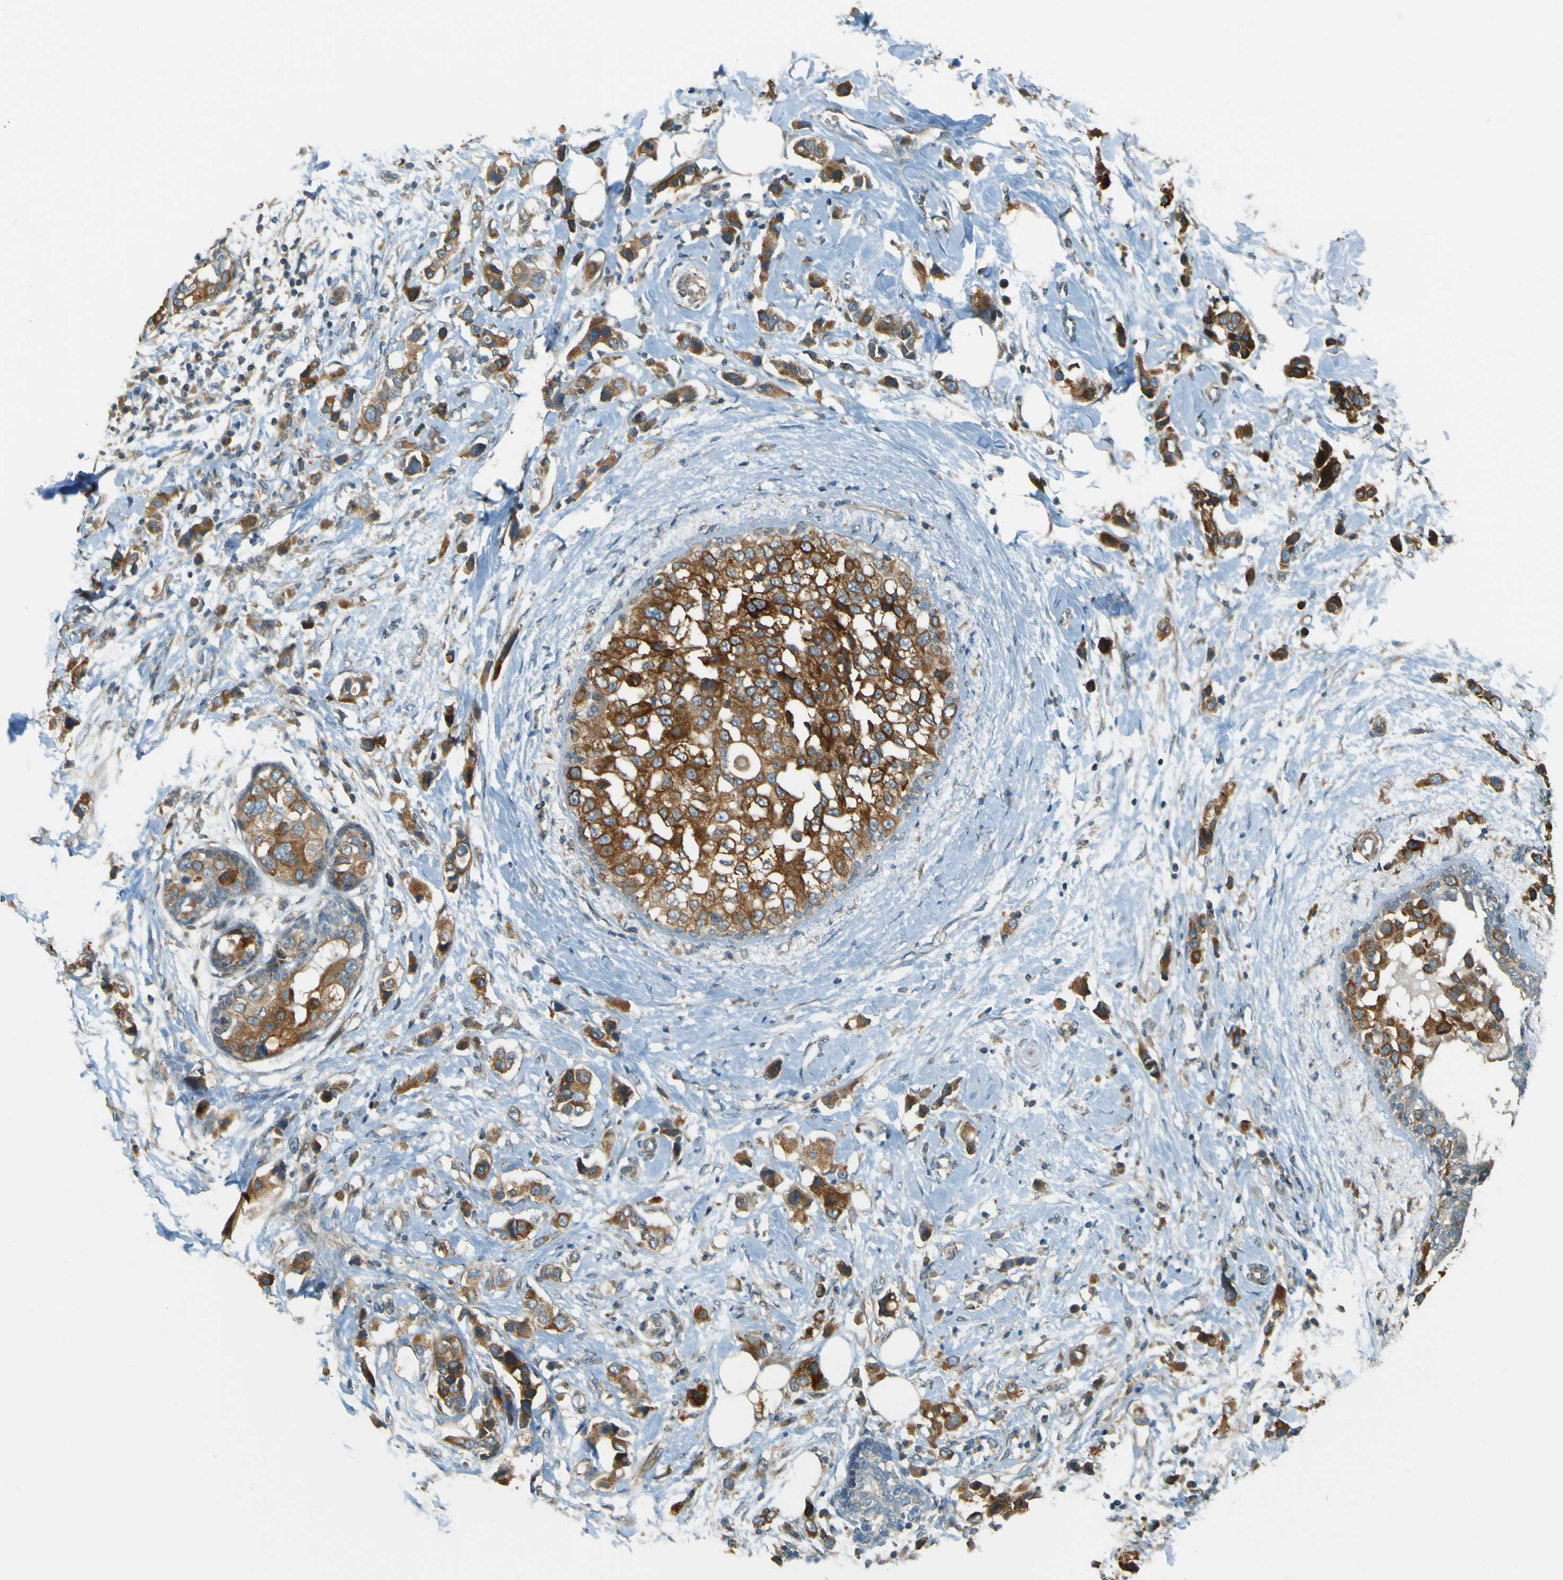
{"staining": {"intensity": "strong", "quantity": ">75%", "location": "cytoplasmic/membranous"}, "tissue": "breast cancer", "cell_type": "Tumor cells", "image_type": "cancer", "snomed": [{"axis": "morphology", "description": "Normal tissue, NOS"}, {"axis": "morphology", "description": "Duct carcinoma"}, {"axis": "topography", "description": "Breast"}], "caption": "Immunohistochemical staining of breast invasive ductal carcinoma exhibits strong cytoplasmic/membranous protein expression in about >75% of tumor cells. The staining is performed using DAB brown chromogen to label protein expression. The nuclei are counter-stained blue using hematoxylin.", "gene": "LPCAT1", "patient": {"sex": "female", "age": 50}}